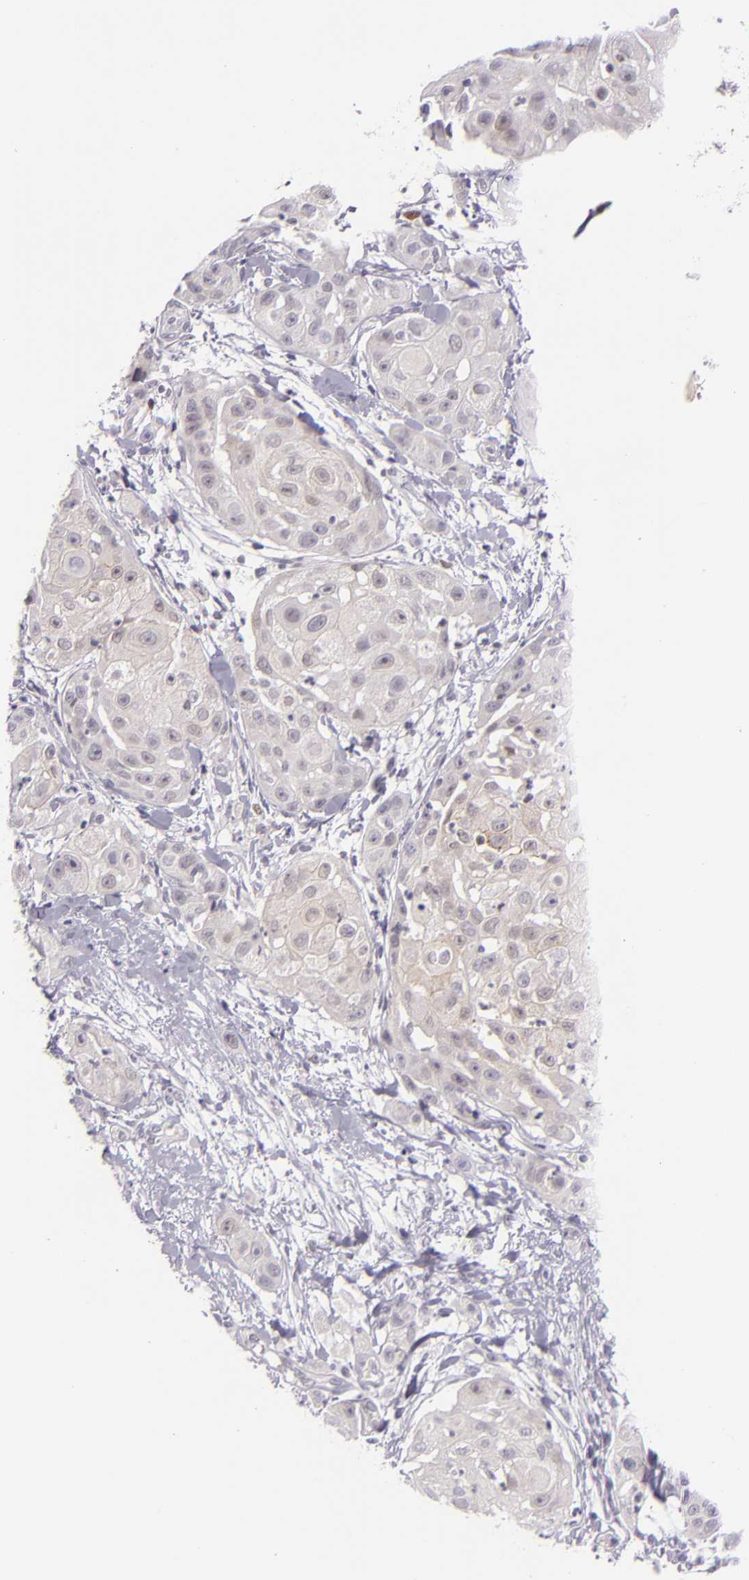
{"staining": {"intensity": "weak", "quantity": "25%-75%", "location": "cytoplasmic/membranous"}, "tissue": "skin cancer", "cell_type": "Tumor cells", "image_type": "cancer", "snomed": [{"axis": "morphology", "description": "Squamous cell carcinoma, NOS"}, {"axis": "topography", "description": "Skin"}], "caption": "Tumor cells show weak cytoplasmic/membranous expression in approximately 25%-75% of cells in skin squamous cell carcinoma.", "gene": "BCL3", "patient": {"sex": "female", "age": 57}}